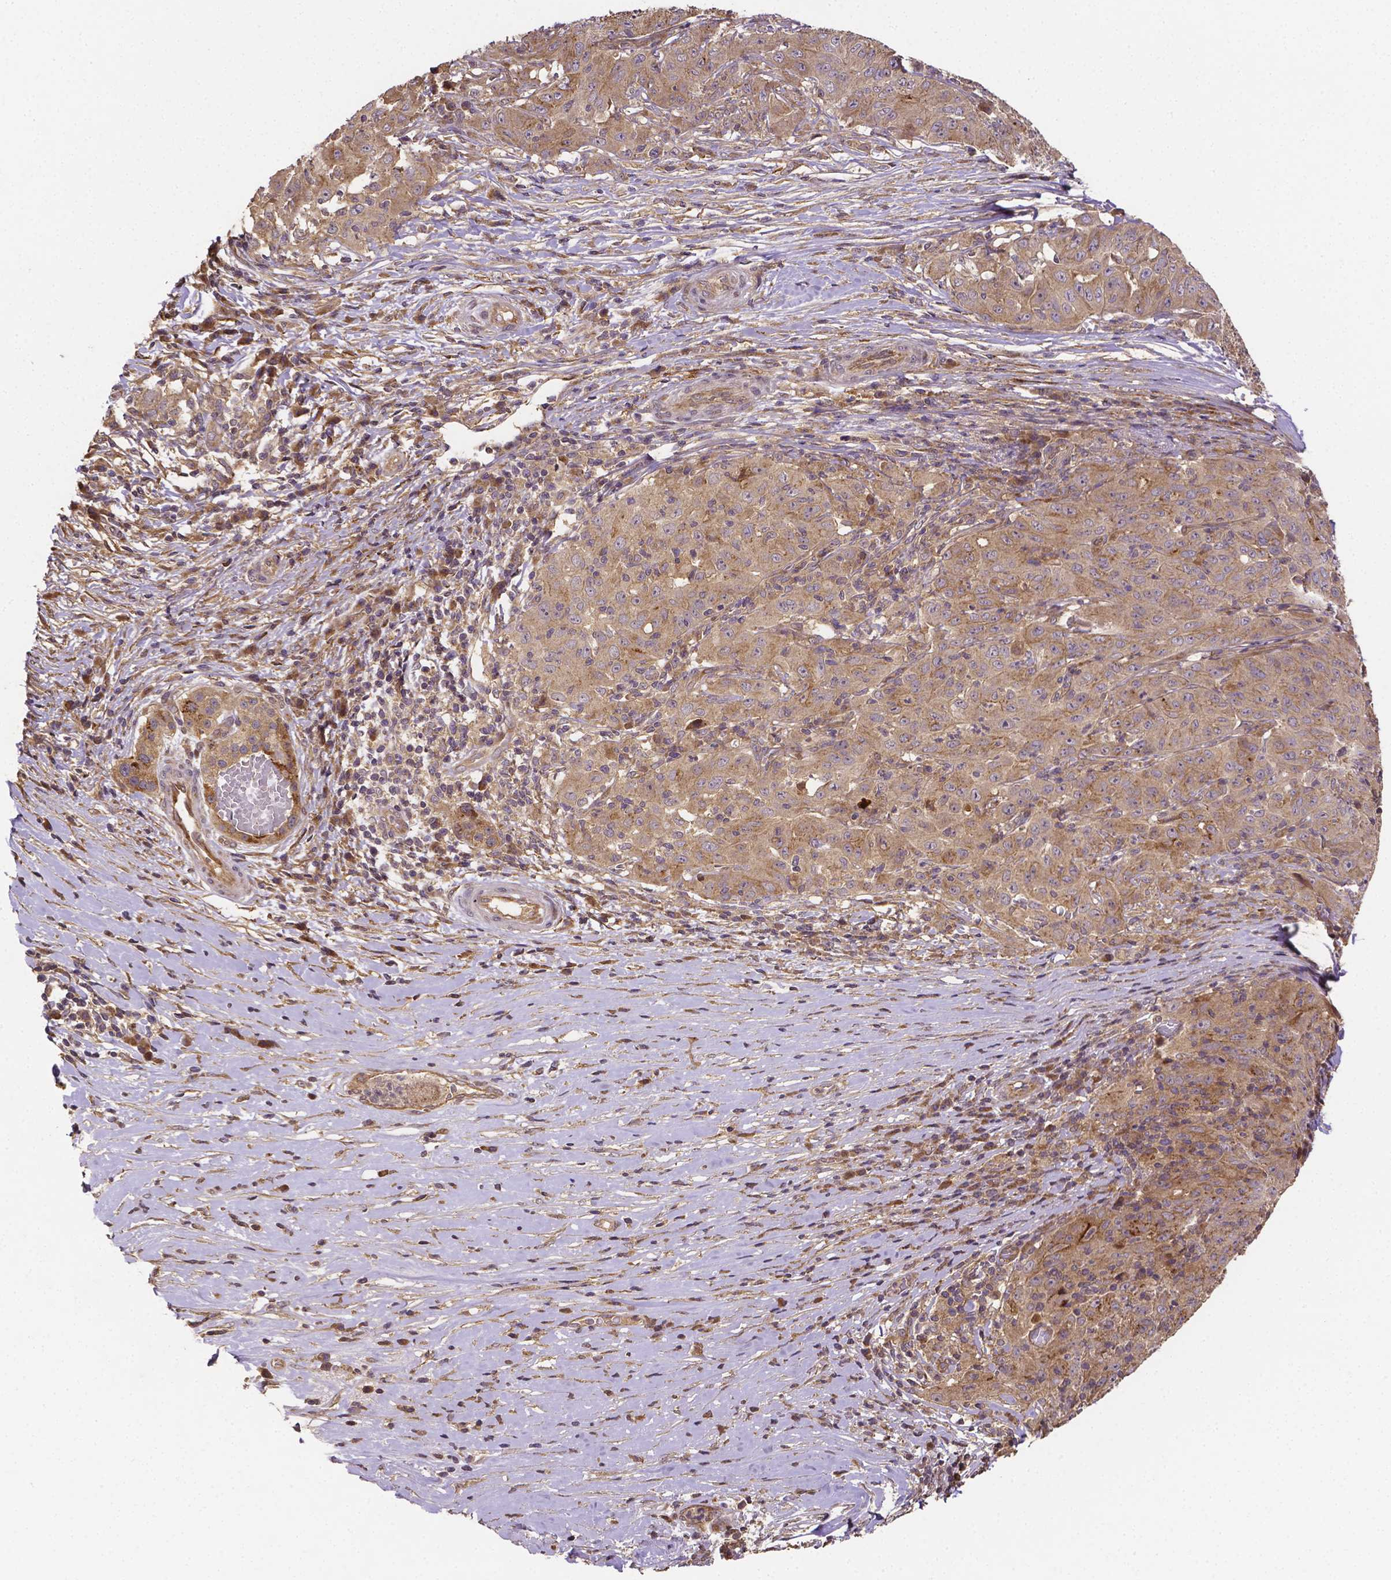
{"staining": {"intensity": "weak", "quantity": "25%-75%", "location": "cytoplasmic/membranous"}, "tissue": "pancreatic cancer", "cell_type": "Tumor cells", "image_type": "cancer", "snomed": [{"axis": "morphology", "description": "Adenocarcinoma, NOS"}, {"axis": "topography", "description": "Pancreas"}], "caption": "The histopathology image displays immunohistochemical staining of pancreatic adenocarcinoma. There is weak cytoplasmic/membranous staining is present in about 25%-75% of tumor cells.", "gene": "RNF123", "patient": {"sex": "male", "age": 63}}